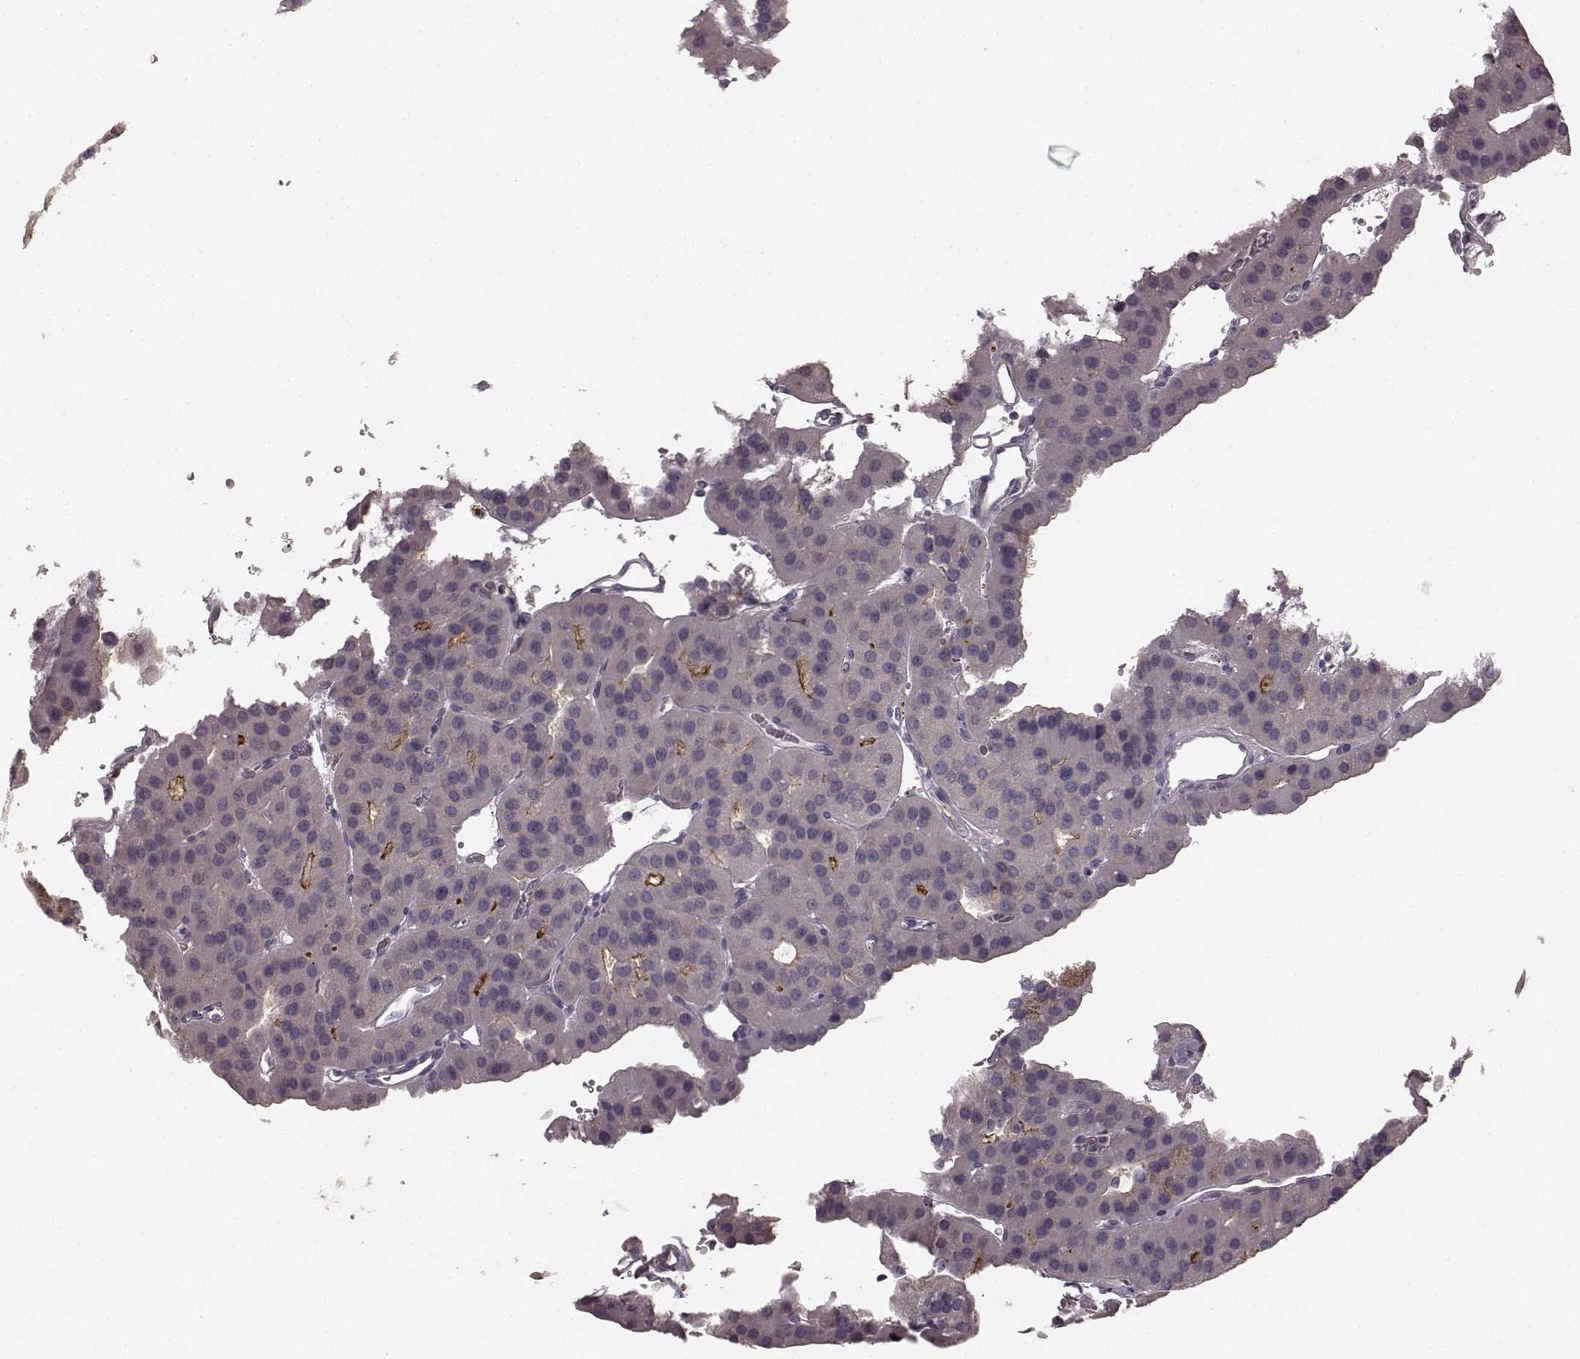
{"staining": {"intensity": "moderate", "quantity": "<25%", "location": "cytoplasmic/membranous"}, "tissue": "parathyroid gland", "cell_type": "Glandular cells", "image_type": "normal", "snomed": [{"axis": "morphology", "description": "Normal tissue, NOS"}, {"axis": "morphology", "description": "Adenoma, NOS"}, {"axis": "topography", "description": "Parathyroid gland"}], "caption": "This is a micrograph of immunohistochemistry (IHC) staining of benign parathyroid gland, which shows moderate expression in the cytoplasmic/membranous of glandular cells.", "gene": "PRKCE", "patient": {"sex": "female", "age": 86}}